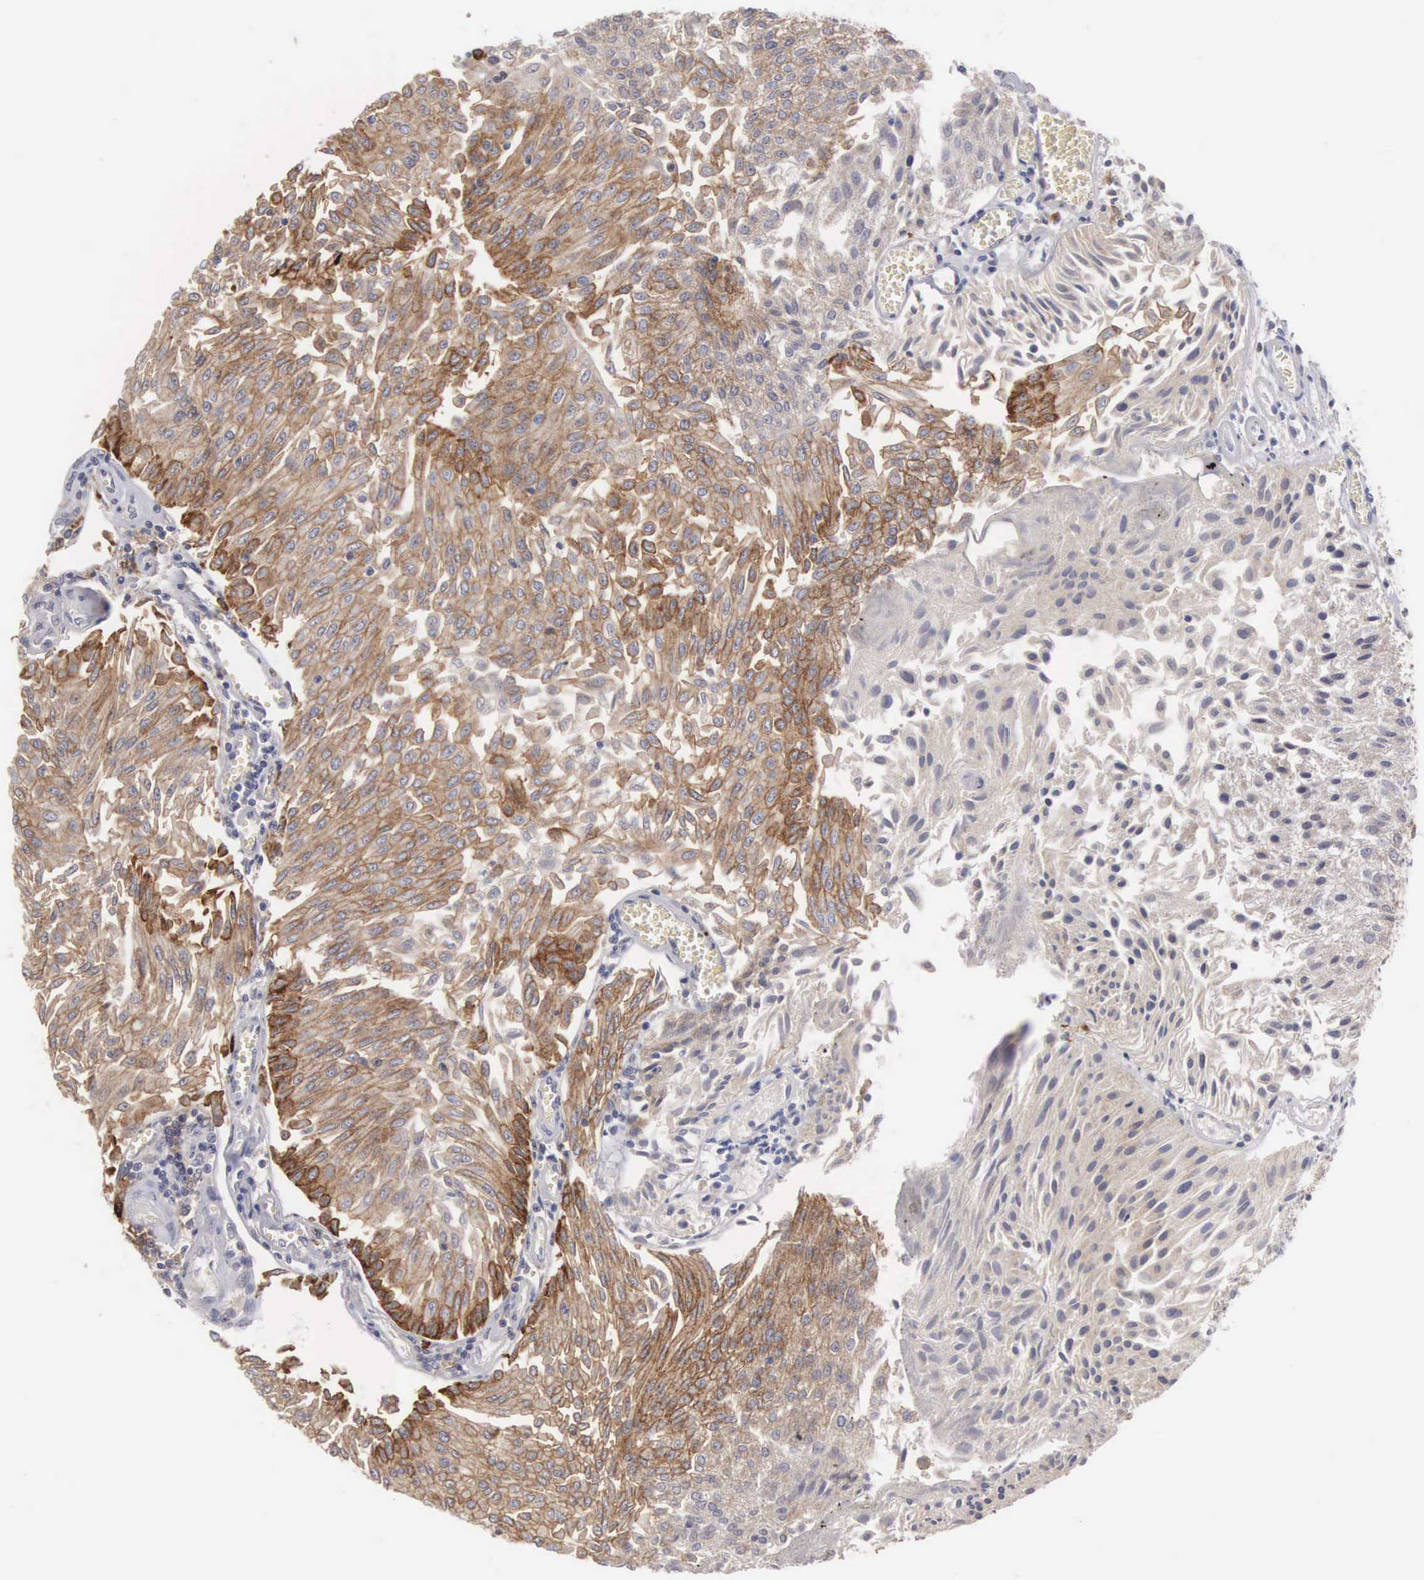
{"staining": {"intensity": "moderate", "quantity": ">75%", "location": "cytoplasmic/membranous"}, "tissue": "urothelial cancer", "cell_type": "Tumor cells", "image_type": "cancer", "snomed": [{"axis": "morphology", "description": "Urothelial carcinoma, Low grade"}, {"axis": "topography", "description": "Urinary bladder"}], "caption": "Protein expression analysis of human urothelial cancer reveals moderate cytoplasmic/membranous positivity in approximately >75% of tumor cells.", "gene": "AMN", "patient": {"sex": "male", "age": 86}}